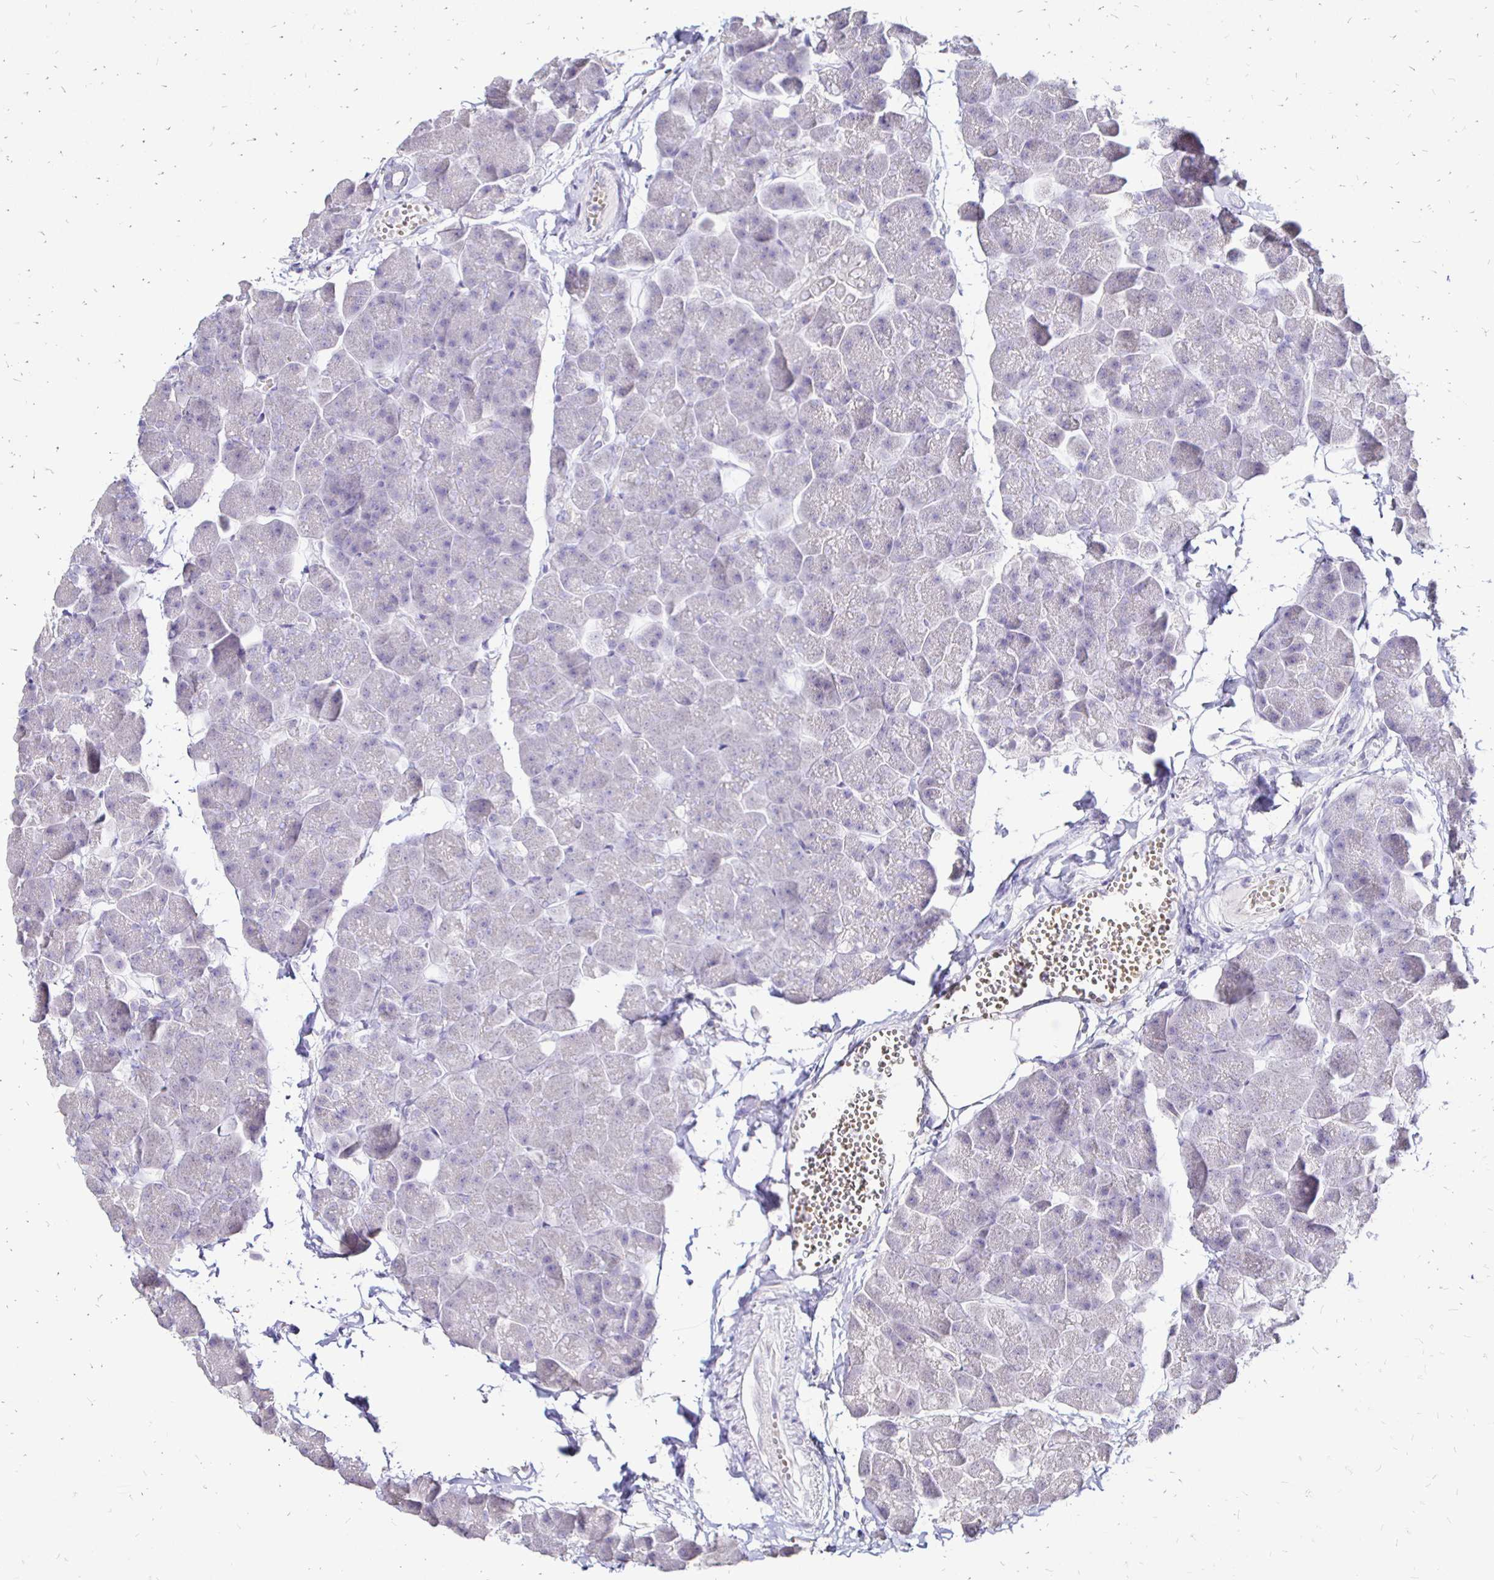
{"staining": {"intensity": "negative", "quantity": "none", "location": "none"}, "tissue": "pancreas", "cell_type": "Exocrine glandular cells", "image_type": "normal", "snomed": [{"axis": "morphology", "description": "Normal tissue, NOS"}, {"axis": "topography", "description": "Pancreas"}], "caption": "The histopathology image exhibits no significant positivity in exocrine glandular cells of pancreas.", "gene": "IRGC", "patient": {"sex": "male", "age": 35}}